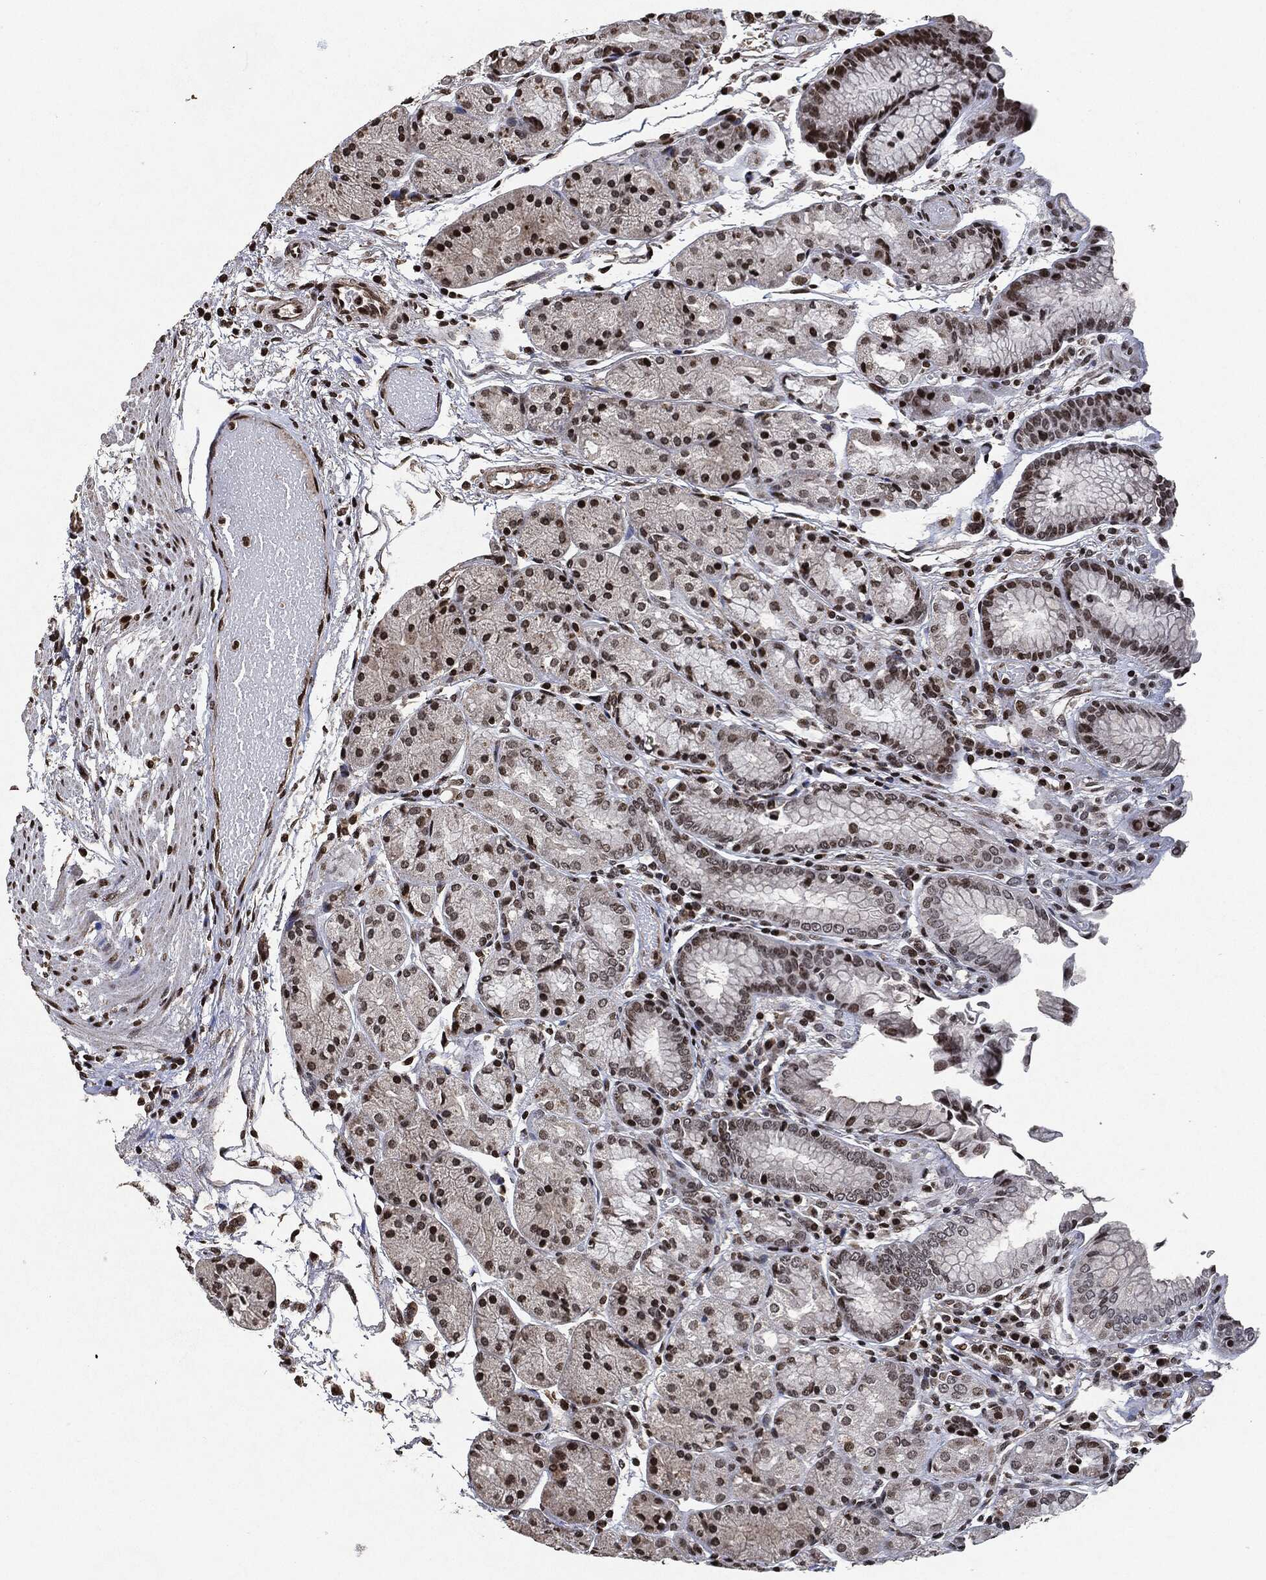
{"staining": {"intensity": "strong", "quantity": "<25%", "location": "nuclear"}, "tissue": "stomach", "cell_type": "Glandular cells", "image_type": "normal", "snomed": [{"axis": "morphology", "description": "Normal tissue, NOS"}, {"axis": "topography", "description": "Stomach, upper"}], "caption": "This photomicrograph shows unremarkable stomach stained with IHC to label a protein in brown. The nuclear of glandular cells show strong positivity for the protein. Nuclei are counter-stained blue.", "gene": "JUN", "patient": {"sex": "male", "age": 72}}